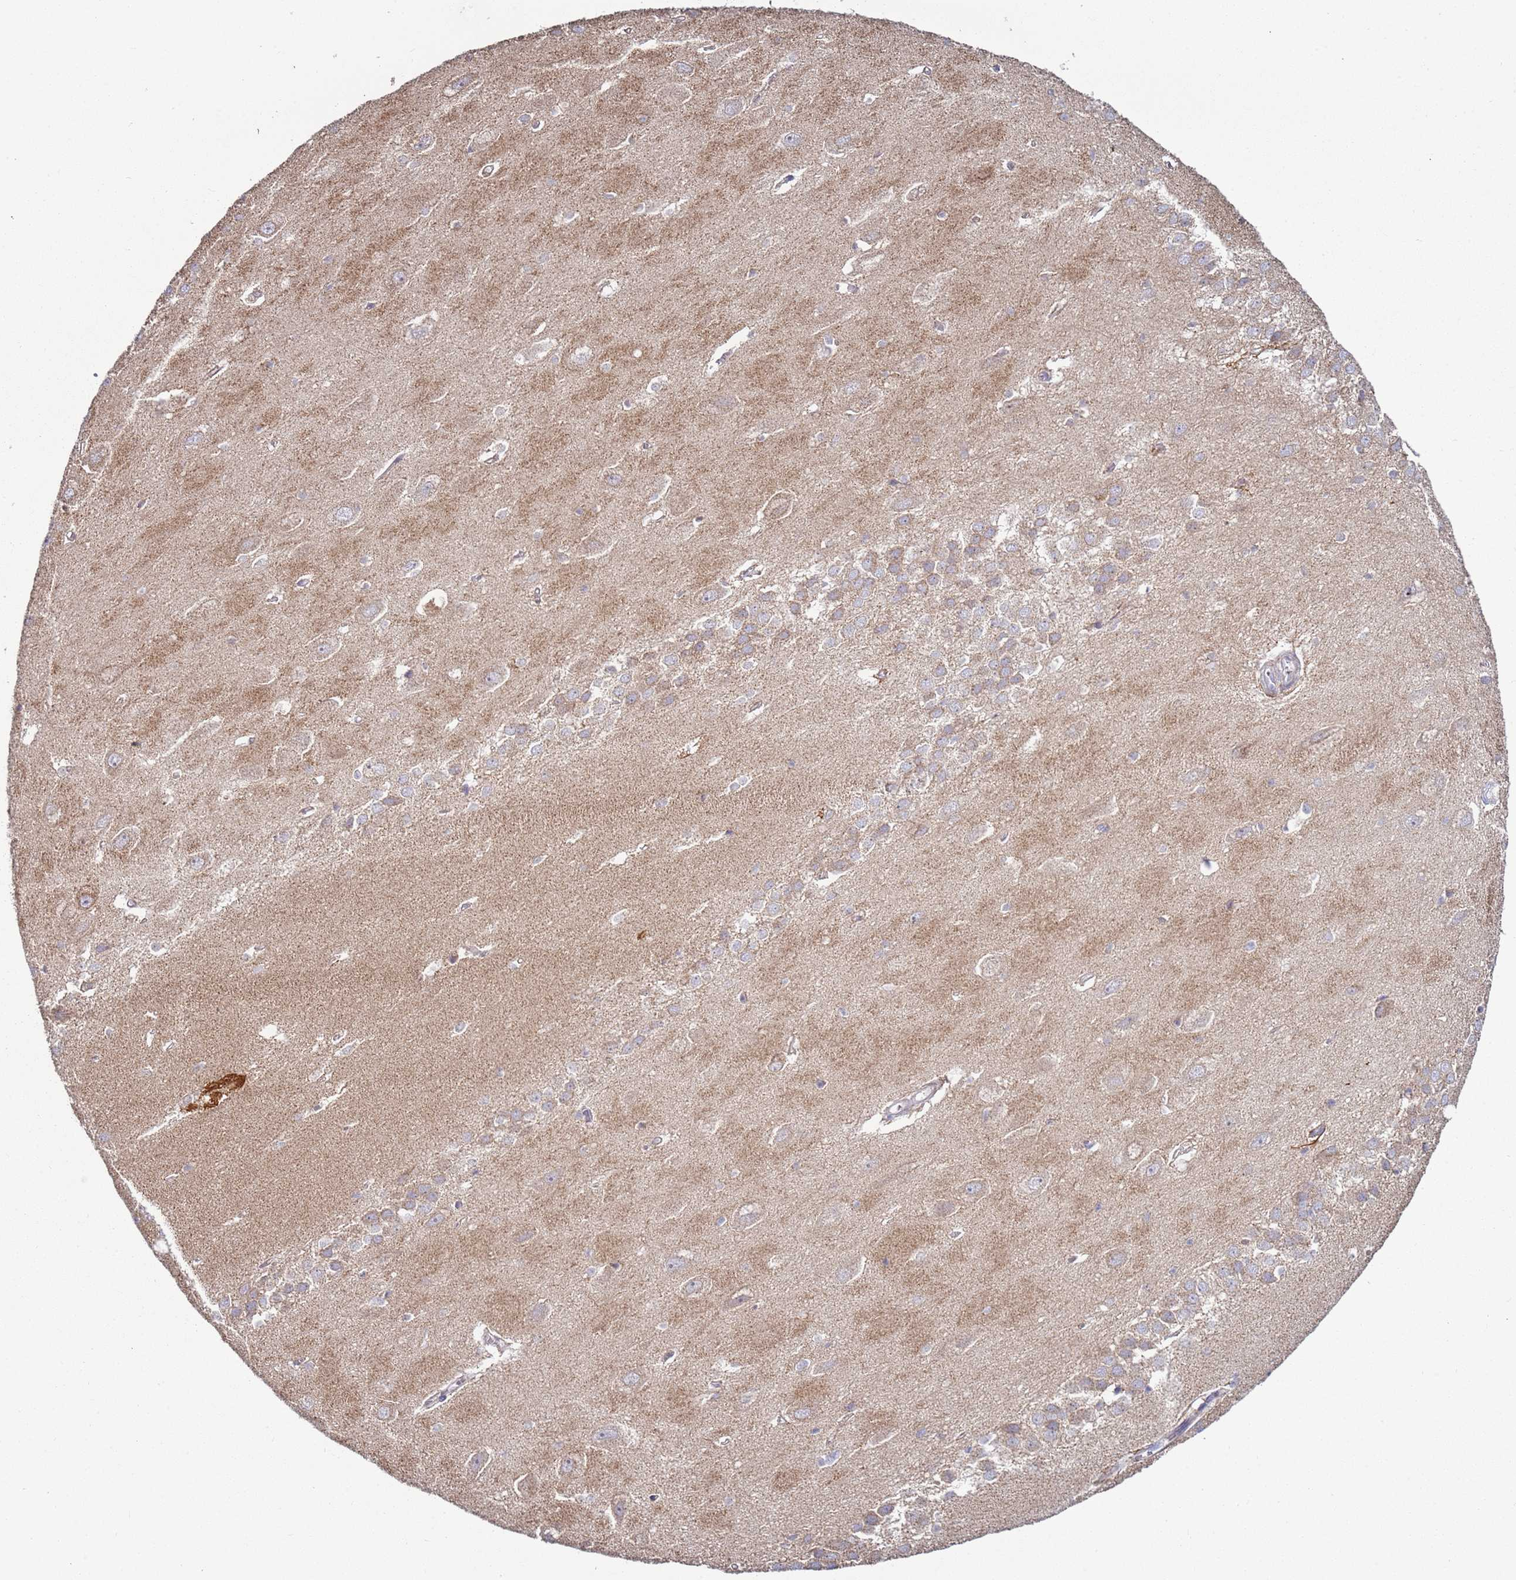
{"staining": {"intensity": "weak", "quantity": "<25%", "location": "cytoplasmic/membranous"}, "tissue": "hippocampus", "cell_type": "Glial cells", "image_type": "normal", "snomed": [{"axis": "morphology", "description": "Normal tissue, NOS"}, {"axis": "topography", "description": "Hippocampus"}], "caption": "The histopathology image exhibits no significant positivity in glial cells of hippocampus. (Immunohistochemistry, brightfield microscopy, high magnification).", "gene": "DIP2B", "patient": {"sex": "female", "age": 64}}